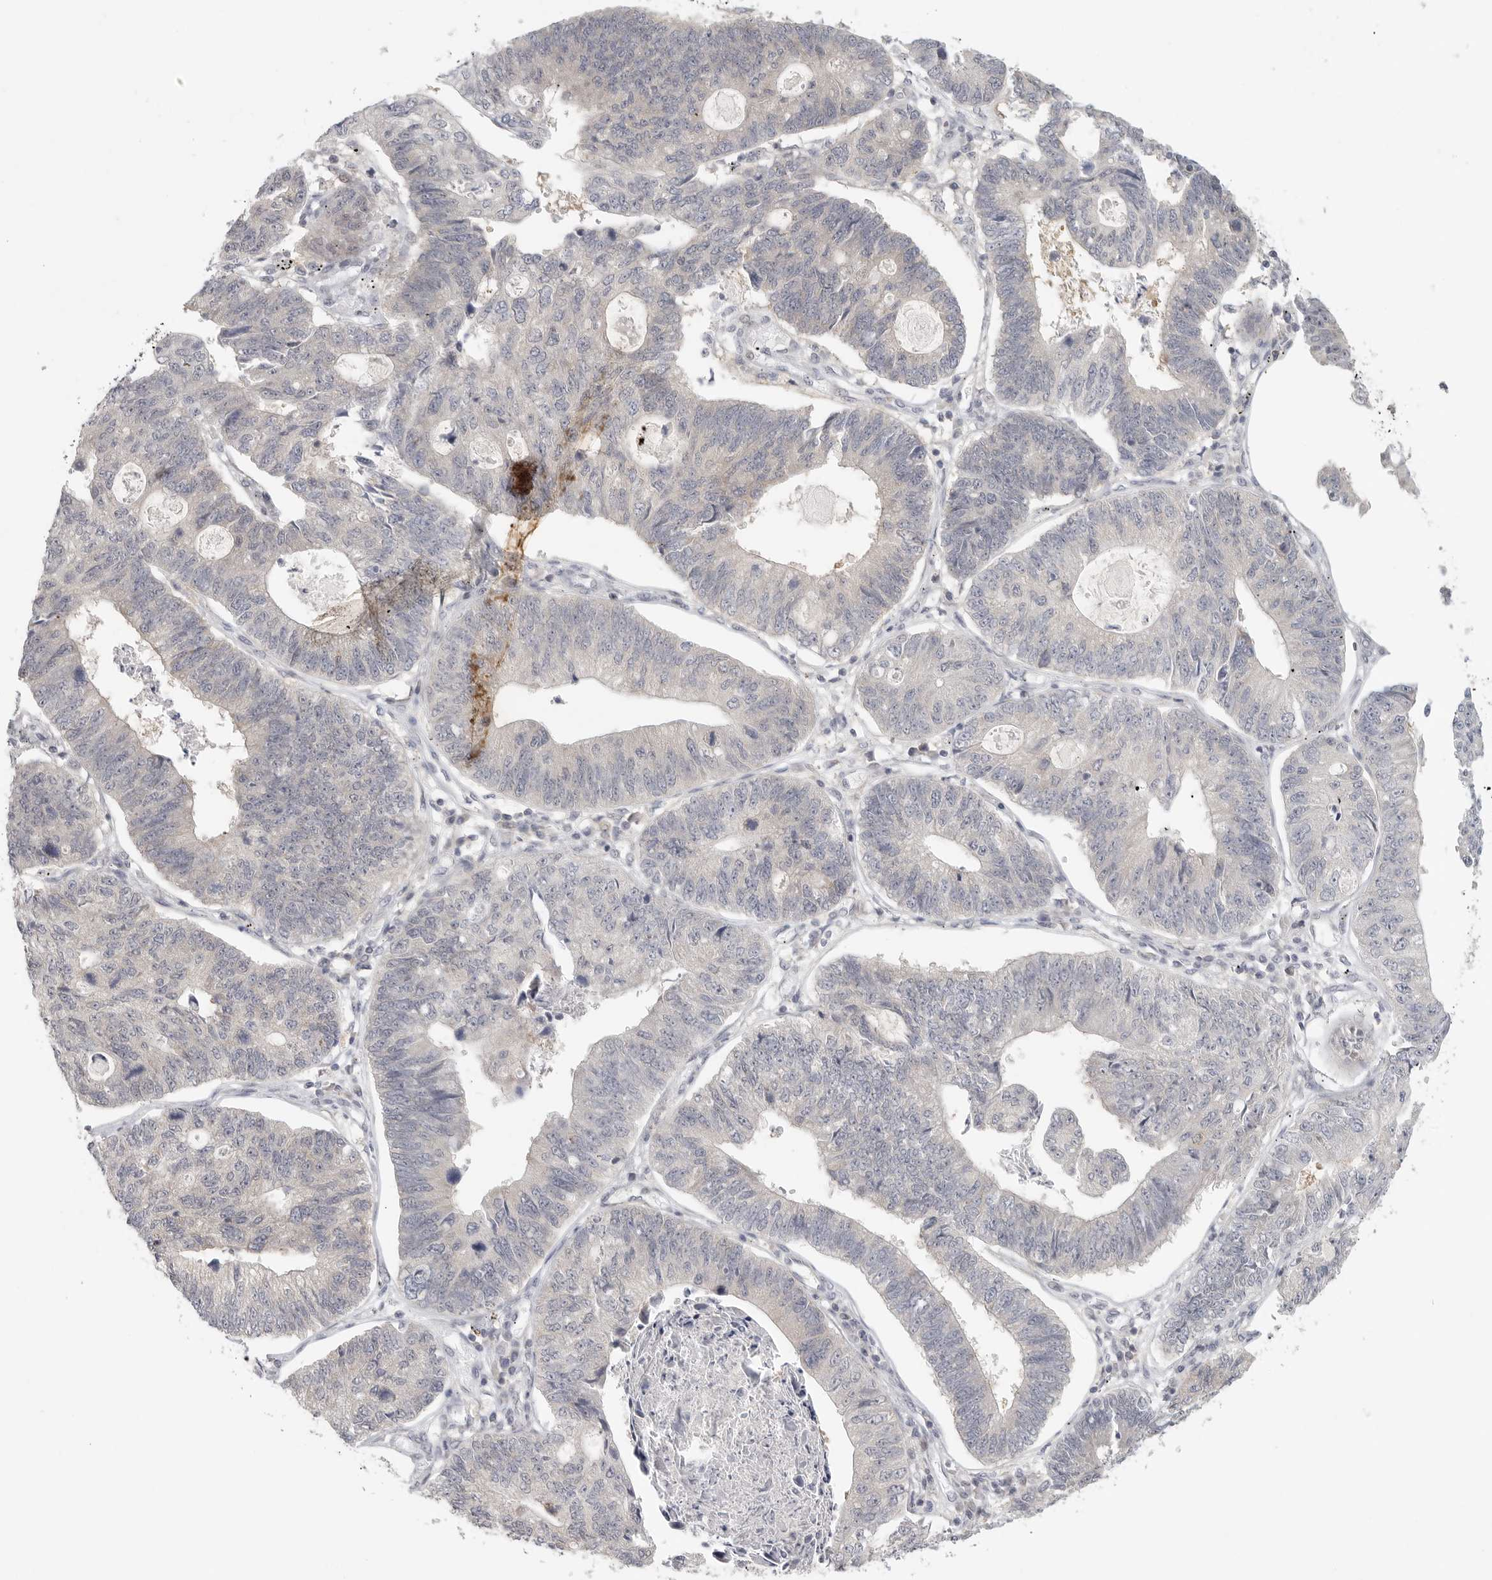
{"staining": {"intensity": "negative", "quantity": "none", "location": "none"}, "tissue": "stomach cancer", "cell_type": "Tumor cells", "image_type": "cancer", "snomed": [{"axis": "morphology", "description": "Adenocarcinoma, NOS"}, {"axis": "topography", "description": "Stomach"}], "caption": "A photomicrograph of human stomach cancer is negative for staining in tumor cells. The staining is performed using DAB brown chromogen with nuclei counter-stained in using hematoxylin.", "gene": "HDAC6", "patient": {"sex": "male", "age": 59}}